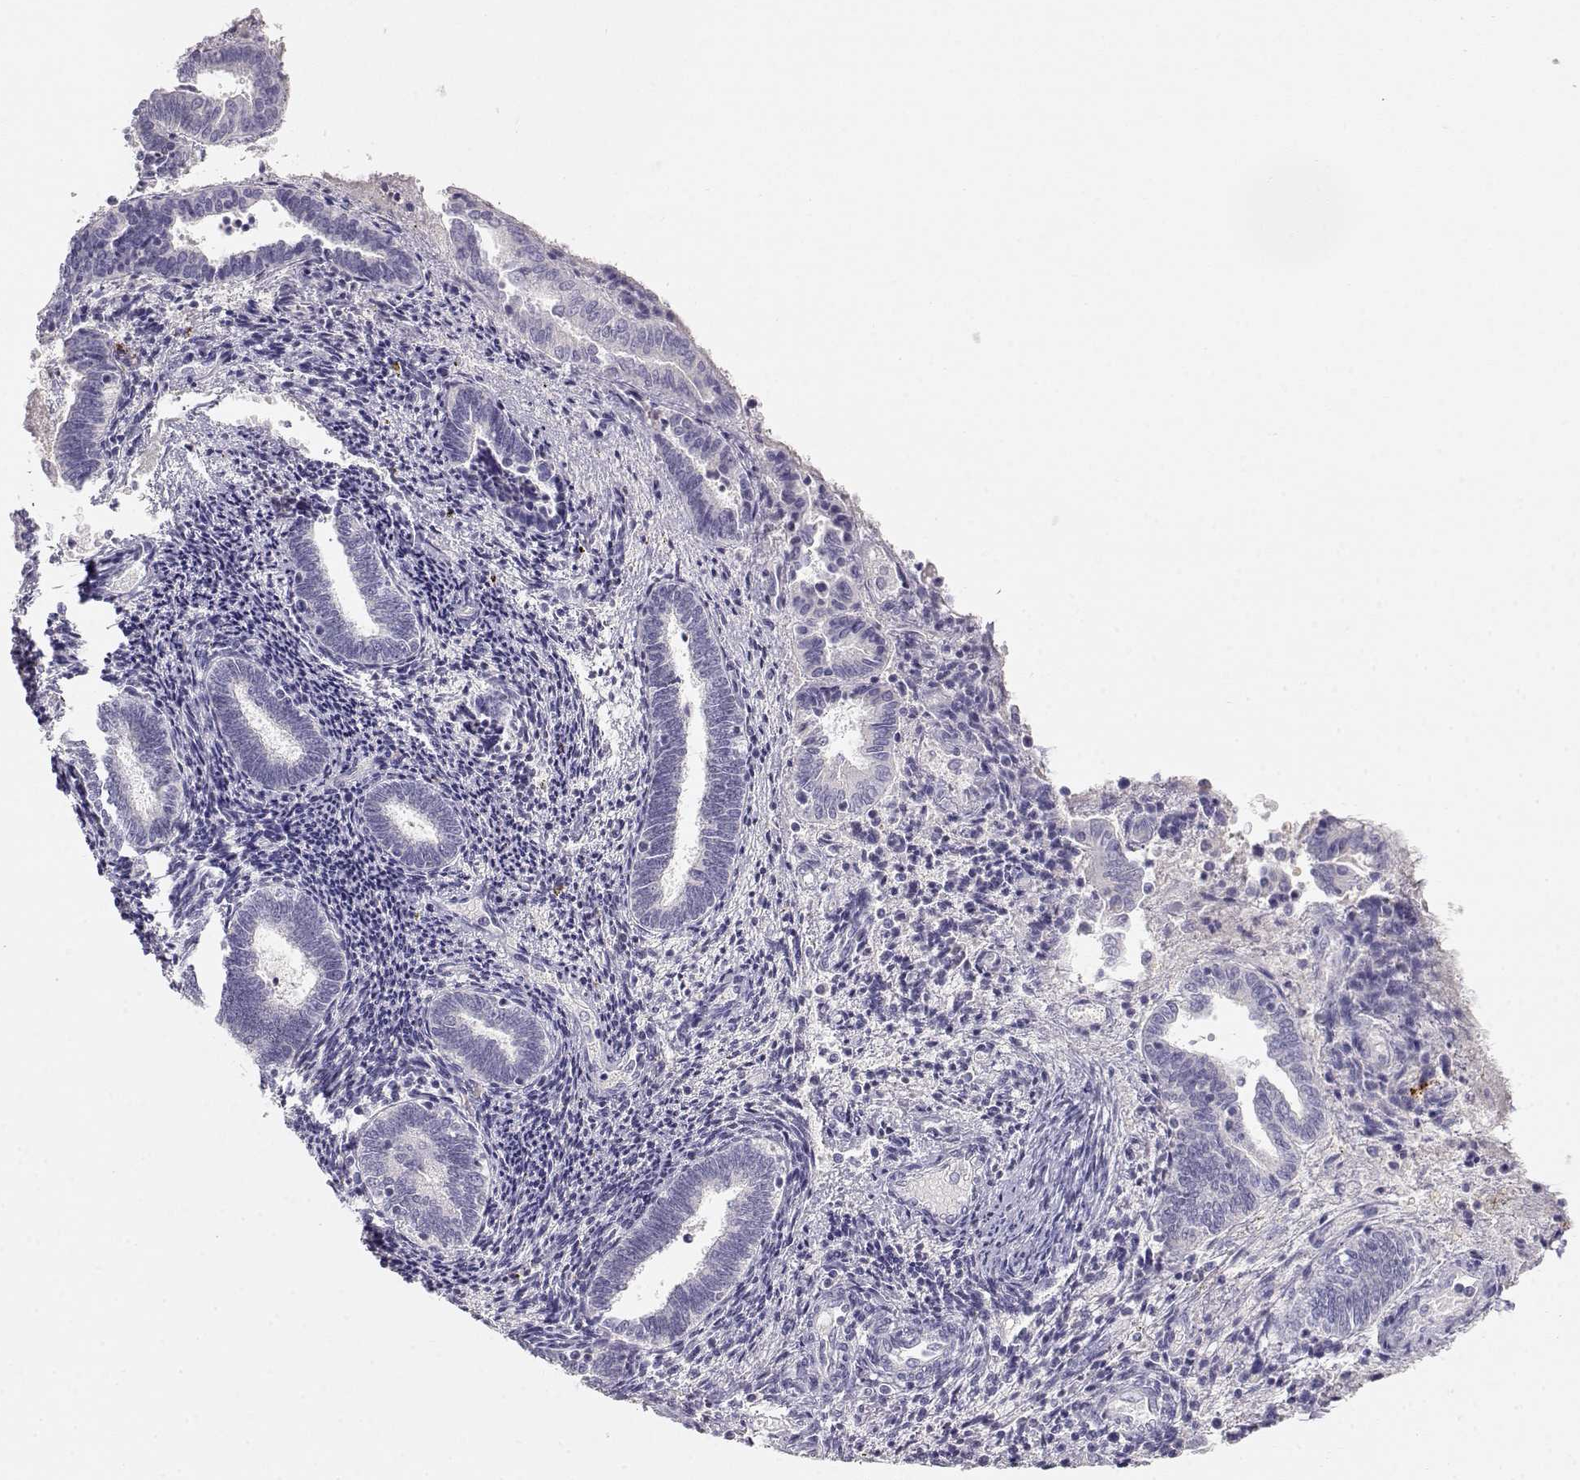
{"staining": {"intensity": "negative", "quantity": "none", "location": "none"}, "tissue": "endometrium", "cell_type": "Cells in endometrial stroma", "image_type": "normal", "snomed": [{"axis": "morphology", "description": "Normal tissue, NOS"}, {"axis": "topography", "description": "Endometrium"}], "caption": "This micrograph is of unremarkable endometrium stained with immunohistochemistry (IHC) to label a protein in brown with the nuclei are counter-stained blue. There is no positivity in cells in endometrial stroma.", "gene": "GPR174", "patient": {"sex": "female", "age": 42}}